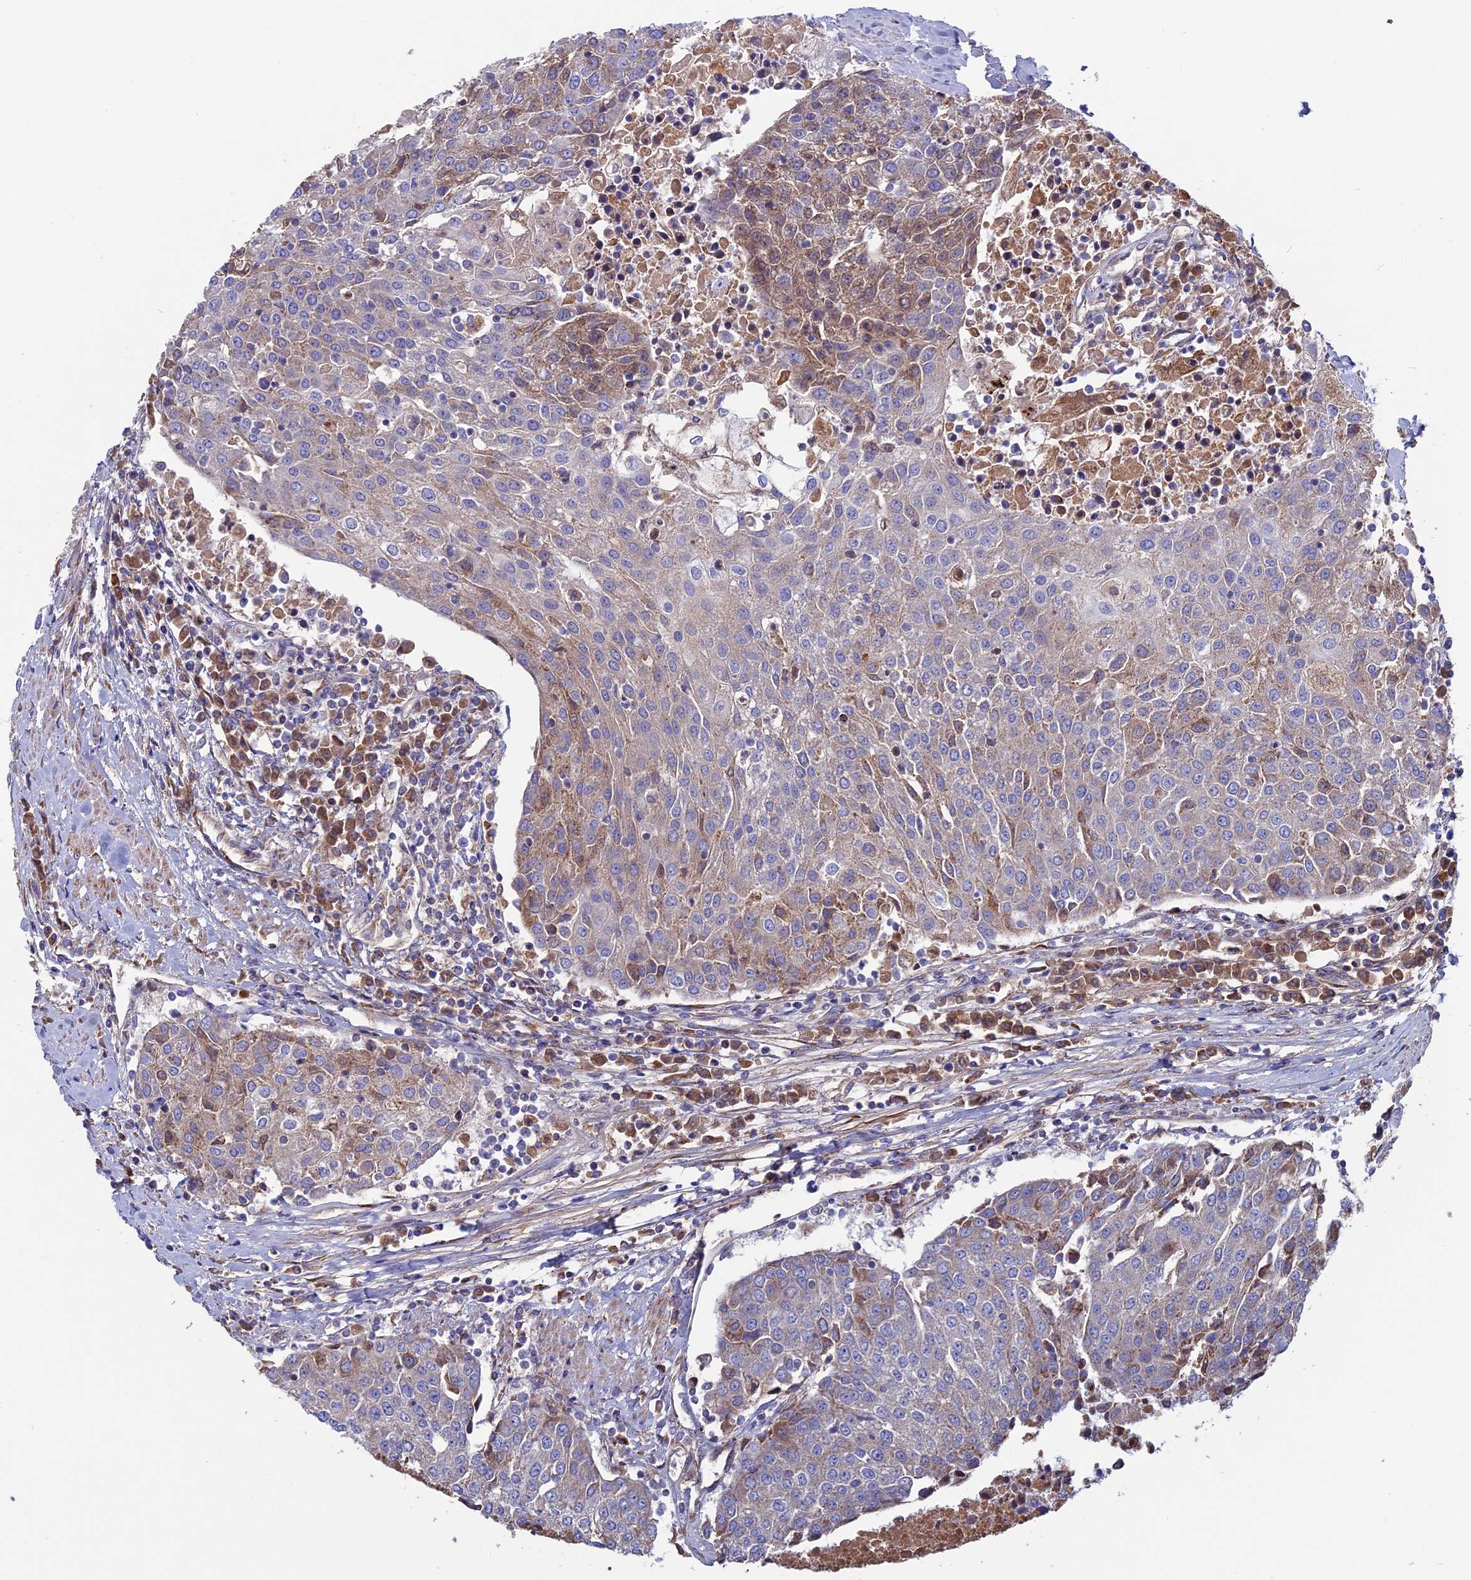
{"staining": {"intensity": "moderate", "quantity": "<25%", "location": "cytoplasmic/membranous"}, "tissue": "urothelial cancer", "cell_type": "Tumor cells", "image_type": "cancer", "snomed": [{"axis": "morphology", "description": "Urothelial carcinoma, High grade"}, {"axis": "topography", "description": "Urinary bladder"}], "caption": "A high-resolution histopathology image shows immunohistochemistry (IHC) staining of urothelial cancer, which demonstrates moderate cytoplasmic/membranous positivity in approximately <25% of tumor cells.", "gene": "SLC15A5", "patient": {"sex": "female", "age": 85}}